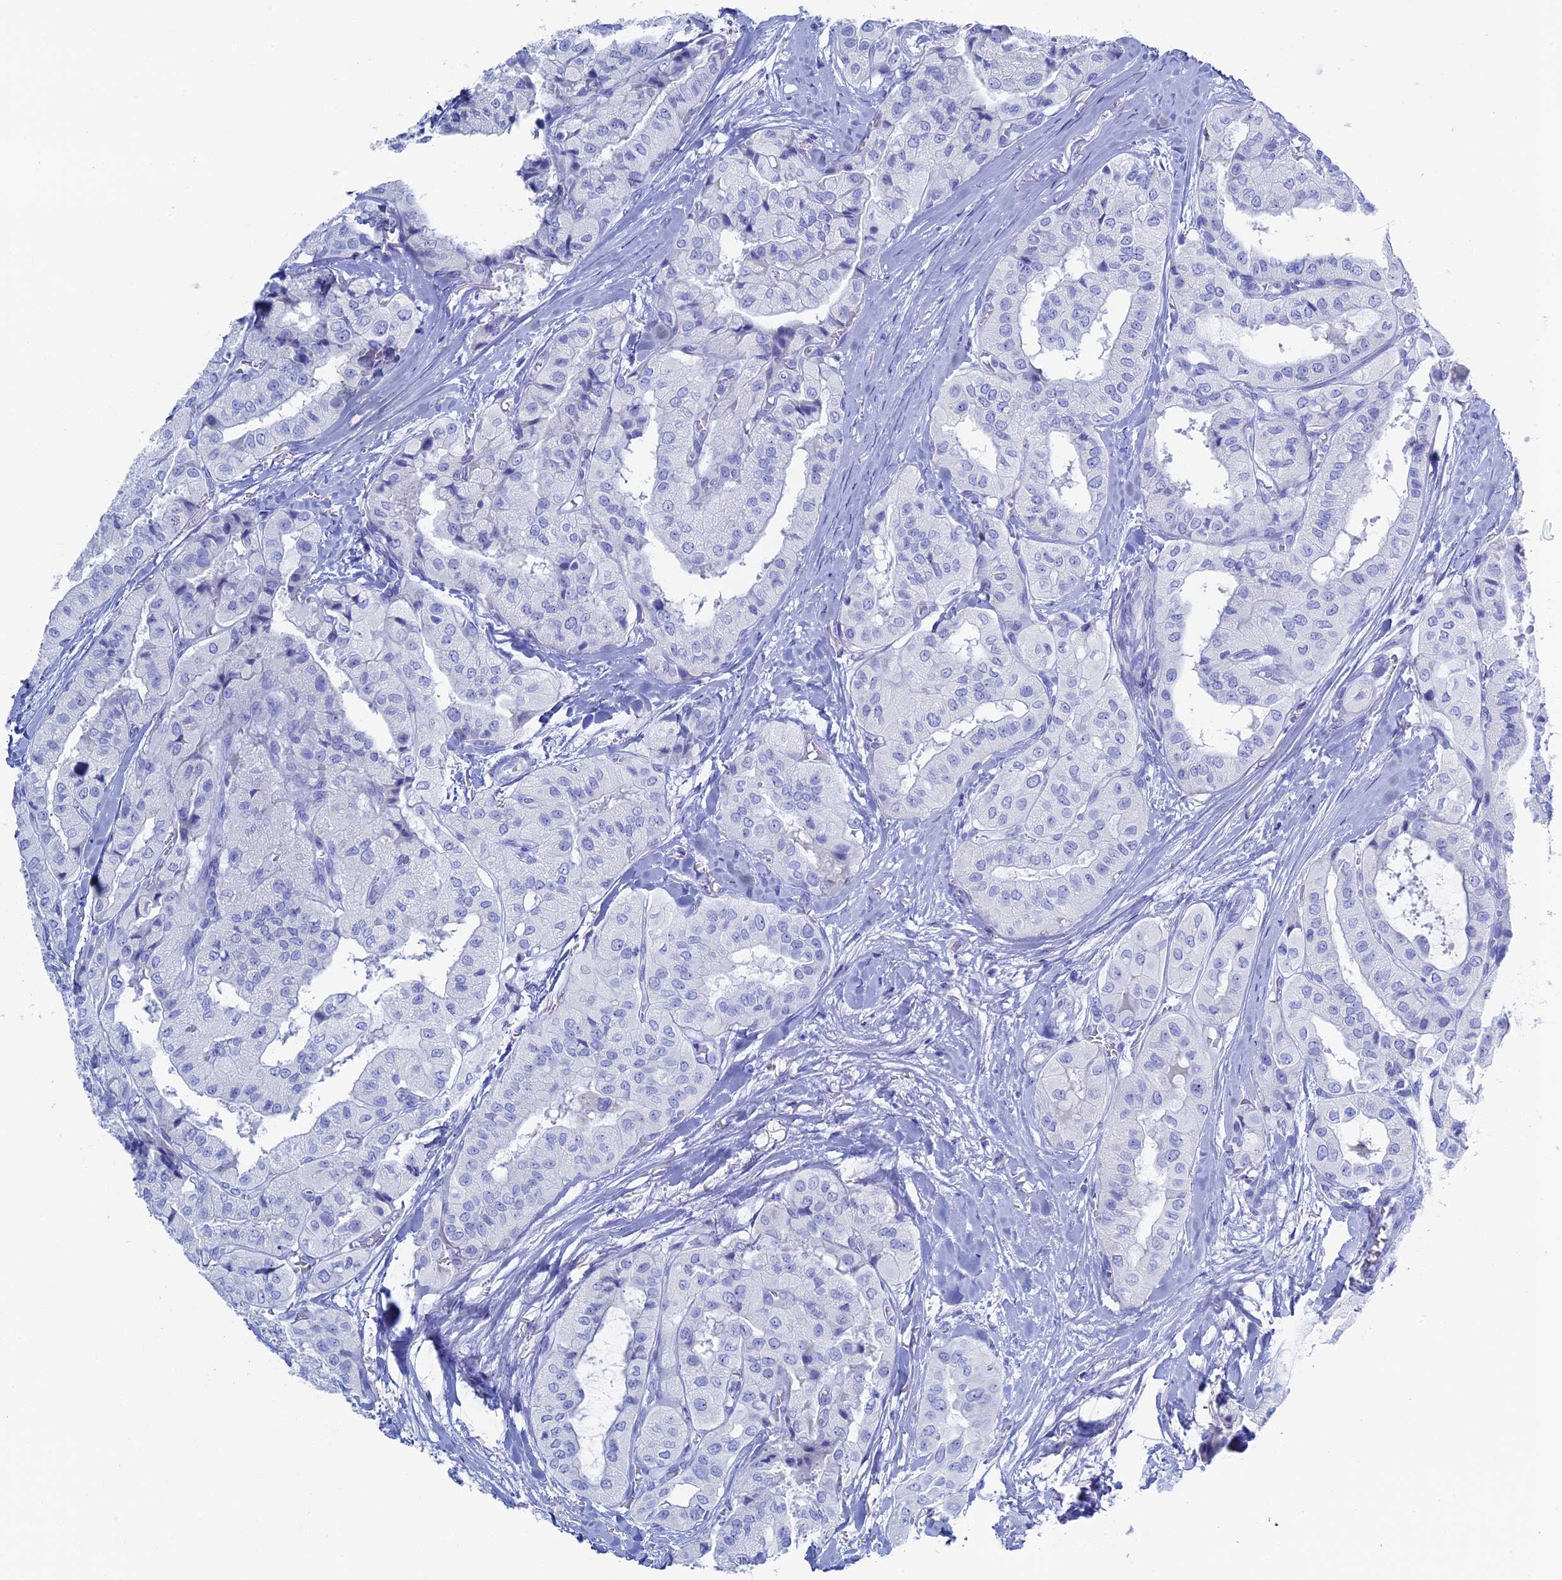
{"staining": {"intensity": "negative", "quantity": "none", "location": "none"}, "tissue": "thyroid cancer", "cell_type": "Tumor cells", "image_type": "cancer", "snomed": [{"axis": "morphology", "description": "Papillary adenocarcinoma, NOS"}, {"axis": "topography", "description": "Thyroid gland"}], "caption": "Immunohistochemical staining of human thyroid papillary adenocarcinoma displays no significant expression in tumor cells.", "gene": "UNC119", "patient": {"sex": "female", "age": 59}}